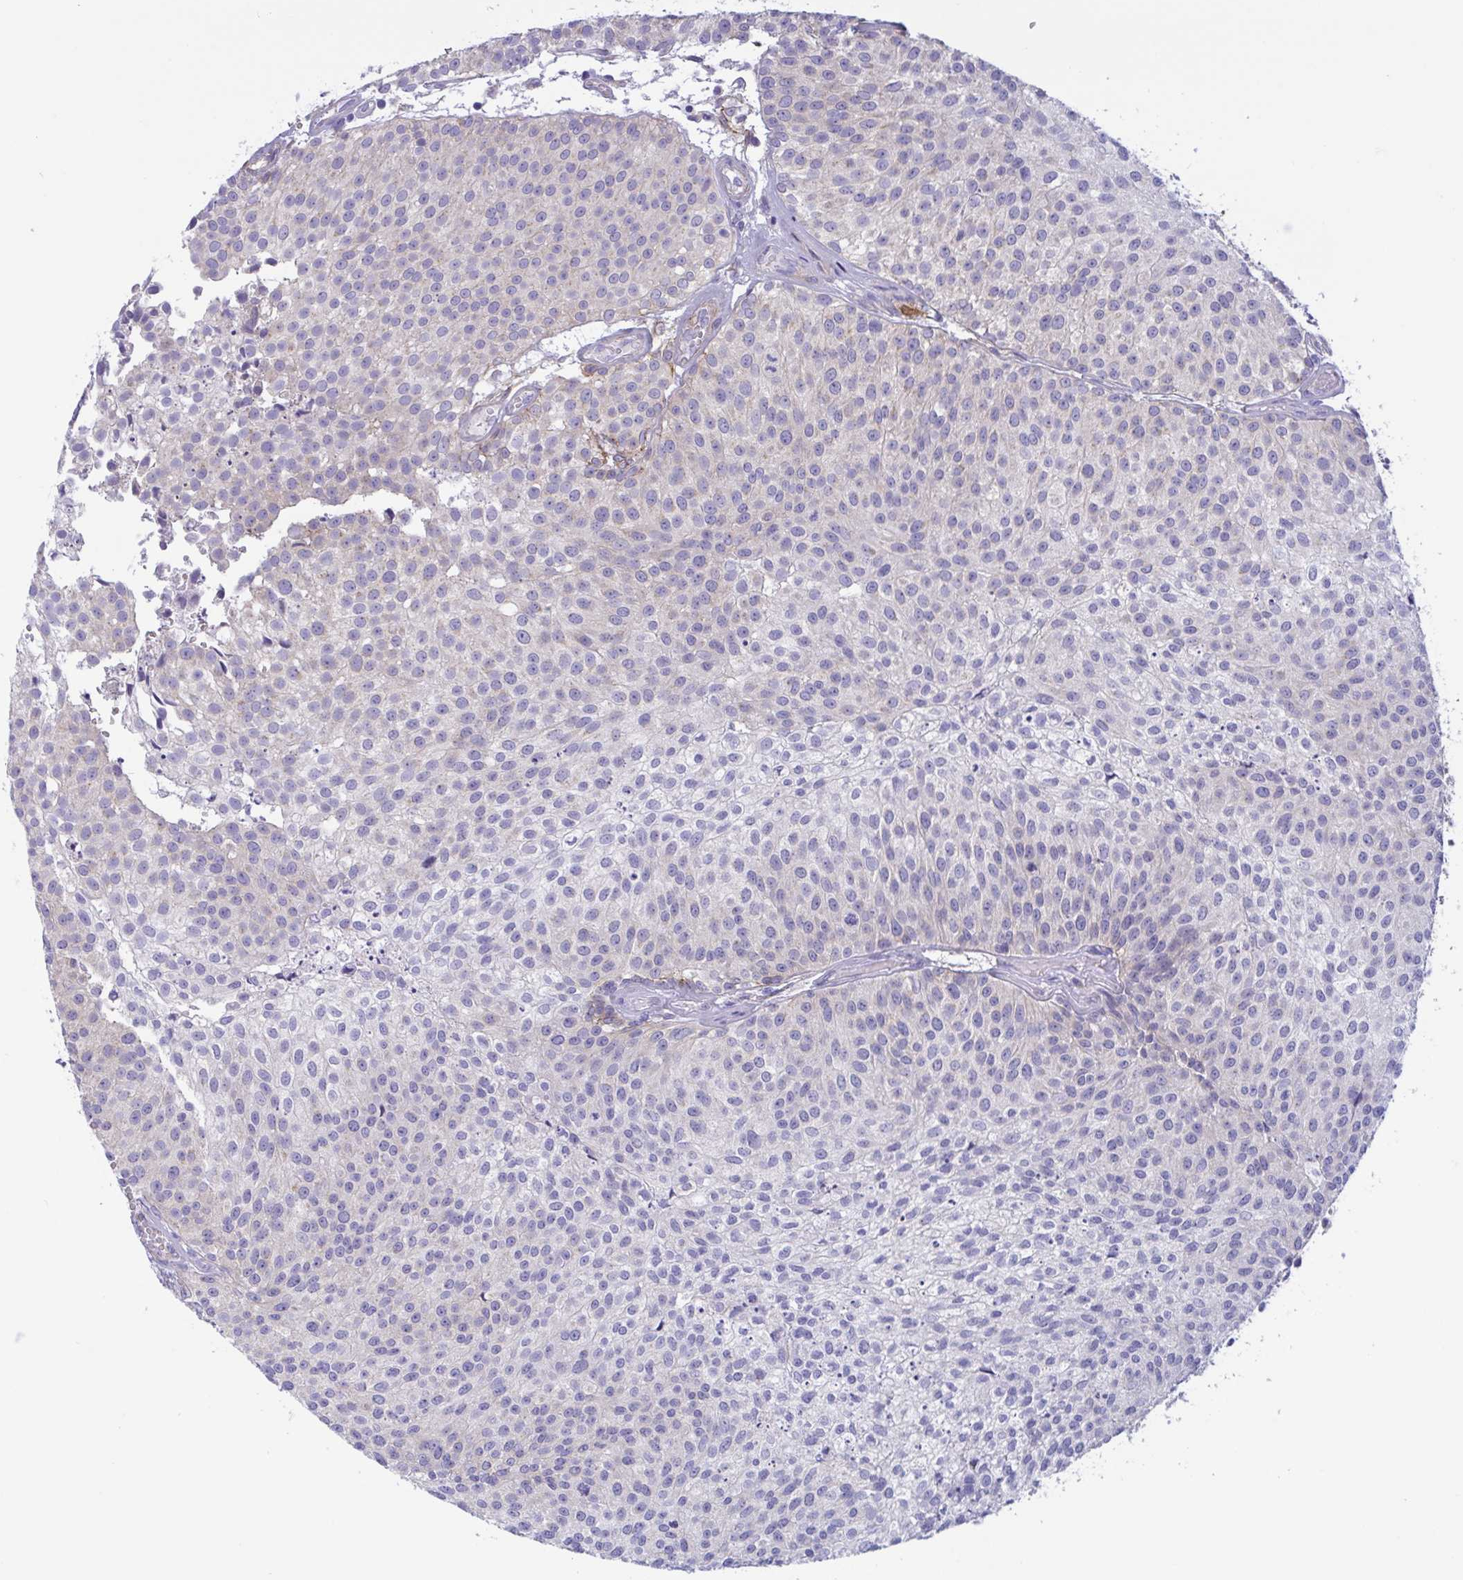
{"staining": {"intensity": "weak", "quantity": "25%-75%", "location": "cytoplasmic/membranous"}, "tissue": "urothelial cancer", "cell_type": "Tumor cells", "image_type": "cancer", "snomed": [{"axis": "morphology", "description": "Urothelial carcinoma, Low grade"}, {"axis": "topography", "description": "Urinary bladder"}], "caption": "Urothelial cancer tissue shows weak cytoplasmic/membranous expression in approximately 25%-75% of tumor cells, visualized by immunohistochemistry. The staining is performed using DAB (3,3'-diaminobenzidine) brown chromogen to label protein expression. The nuclei are counter-stained blue using hematoxylin.", "gene": "OXLD1", "patient": {"sex": "female", "age": 79}}